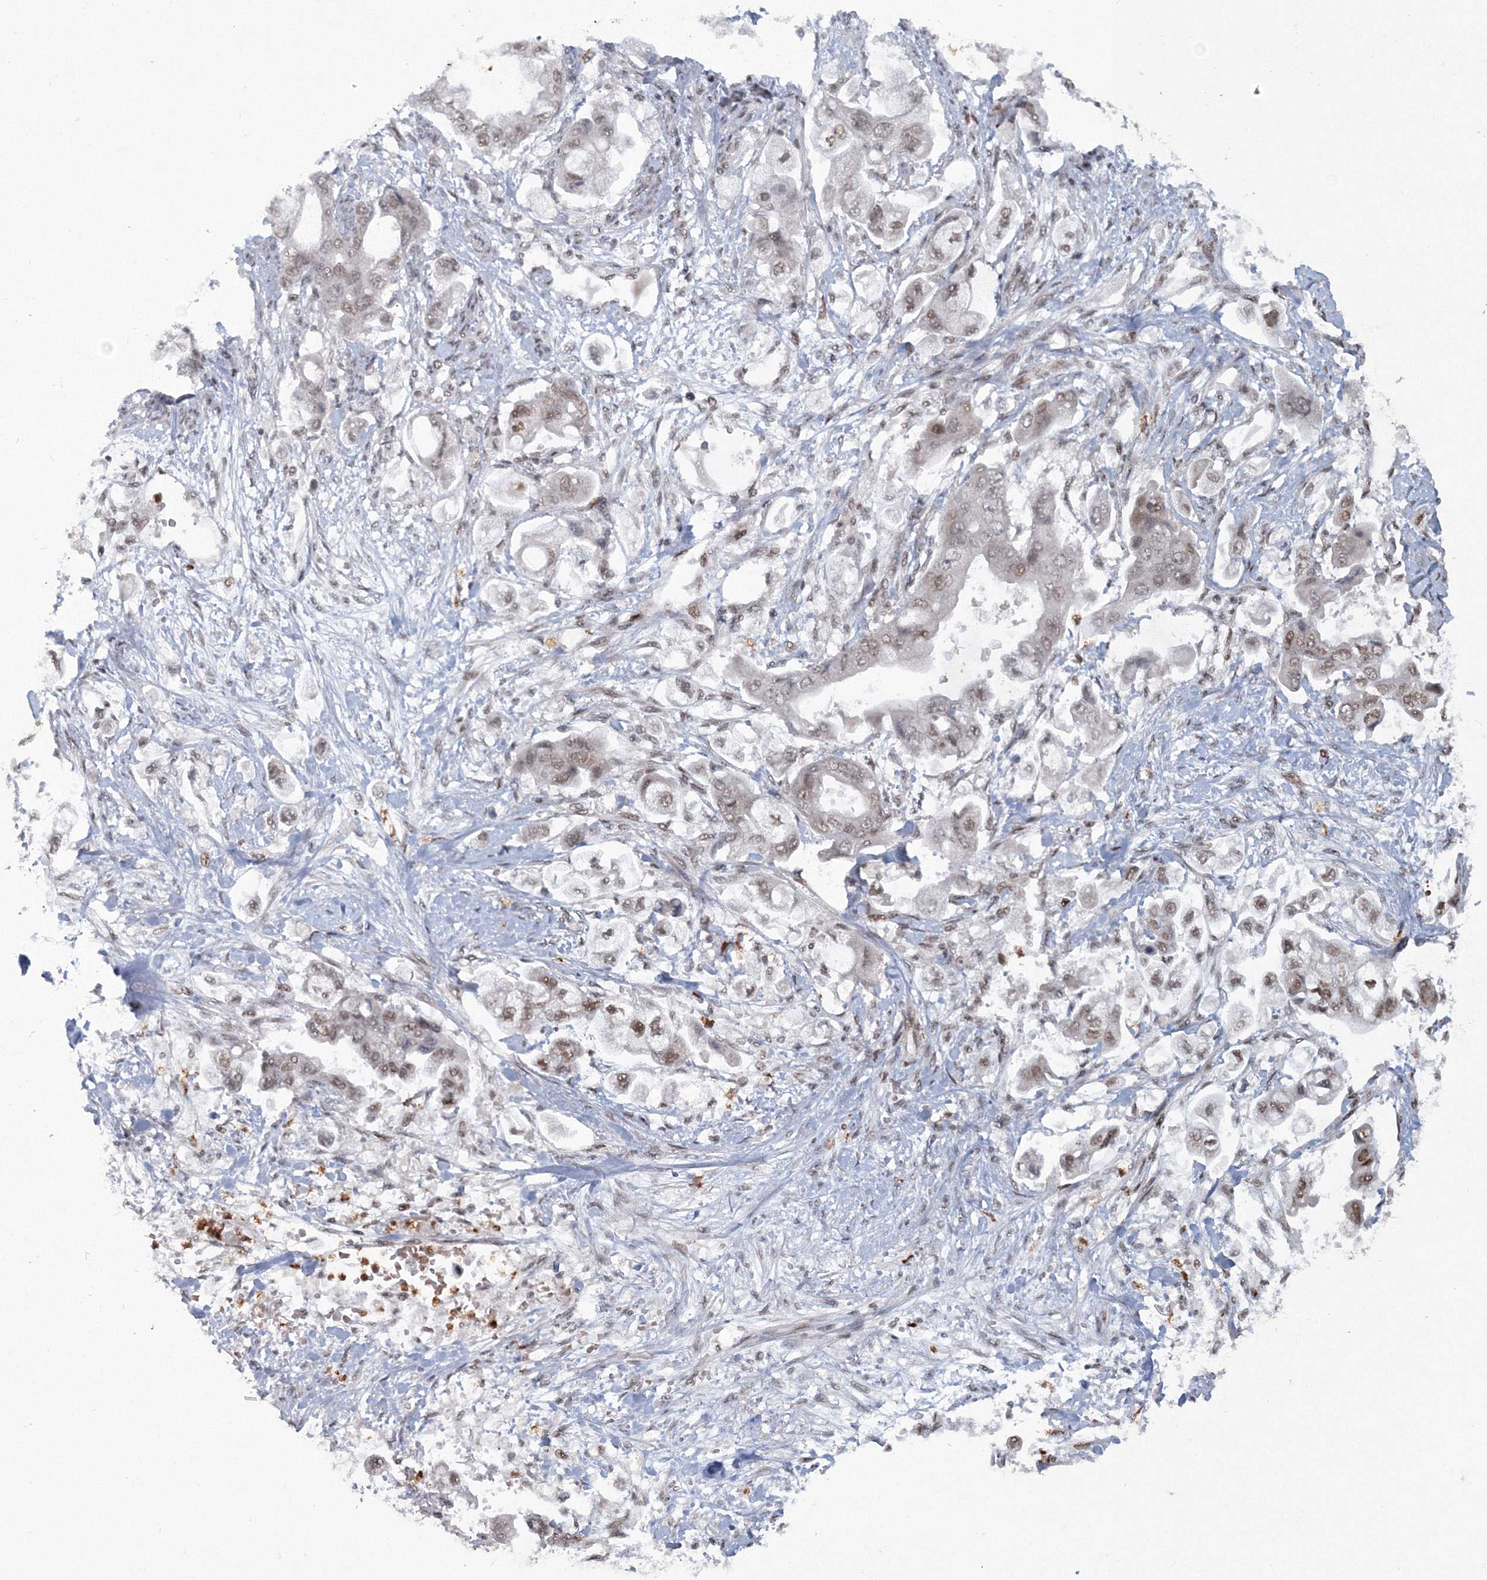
{"staining": {"intensity": "weak", "quantity": ">75%", "location": "nuclear"}, "tissue": "stomach cancer", "cell_type": "Tumor cells", "image_type": "cancer", "snomed": [{"axis": "morphology", "description": "Adenocarcinoma, NOS"}, {"axis": "topography", "description": "Stomach"}], "caption": "The photomicrograph displays a brown stain indicating the presence of a protein in the nuclear of tumor cells in stomach adenocarcinoma.", "gene": "C3orf33", "patient": {"sex": "male", "age": 62}}